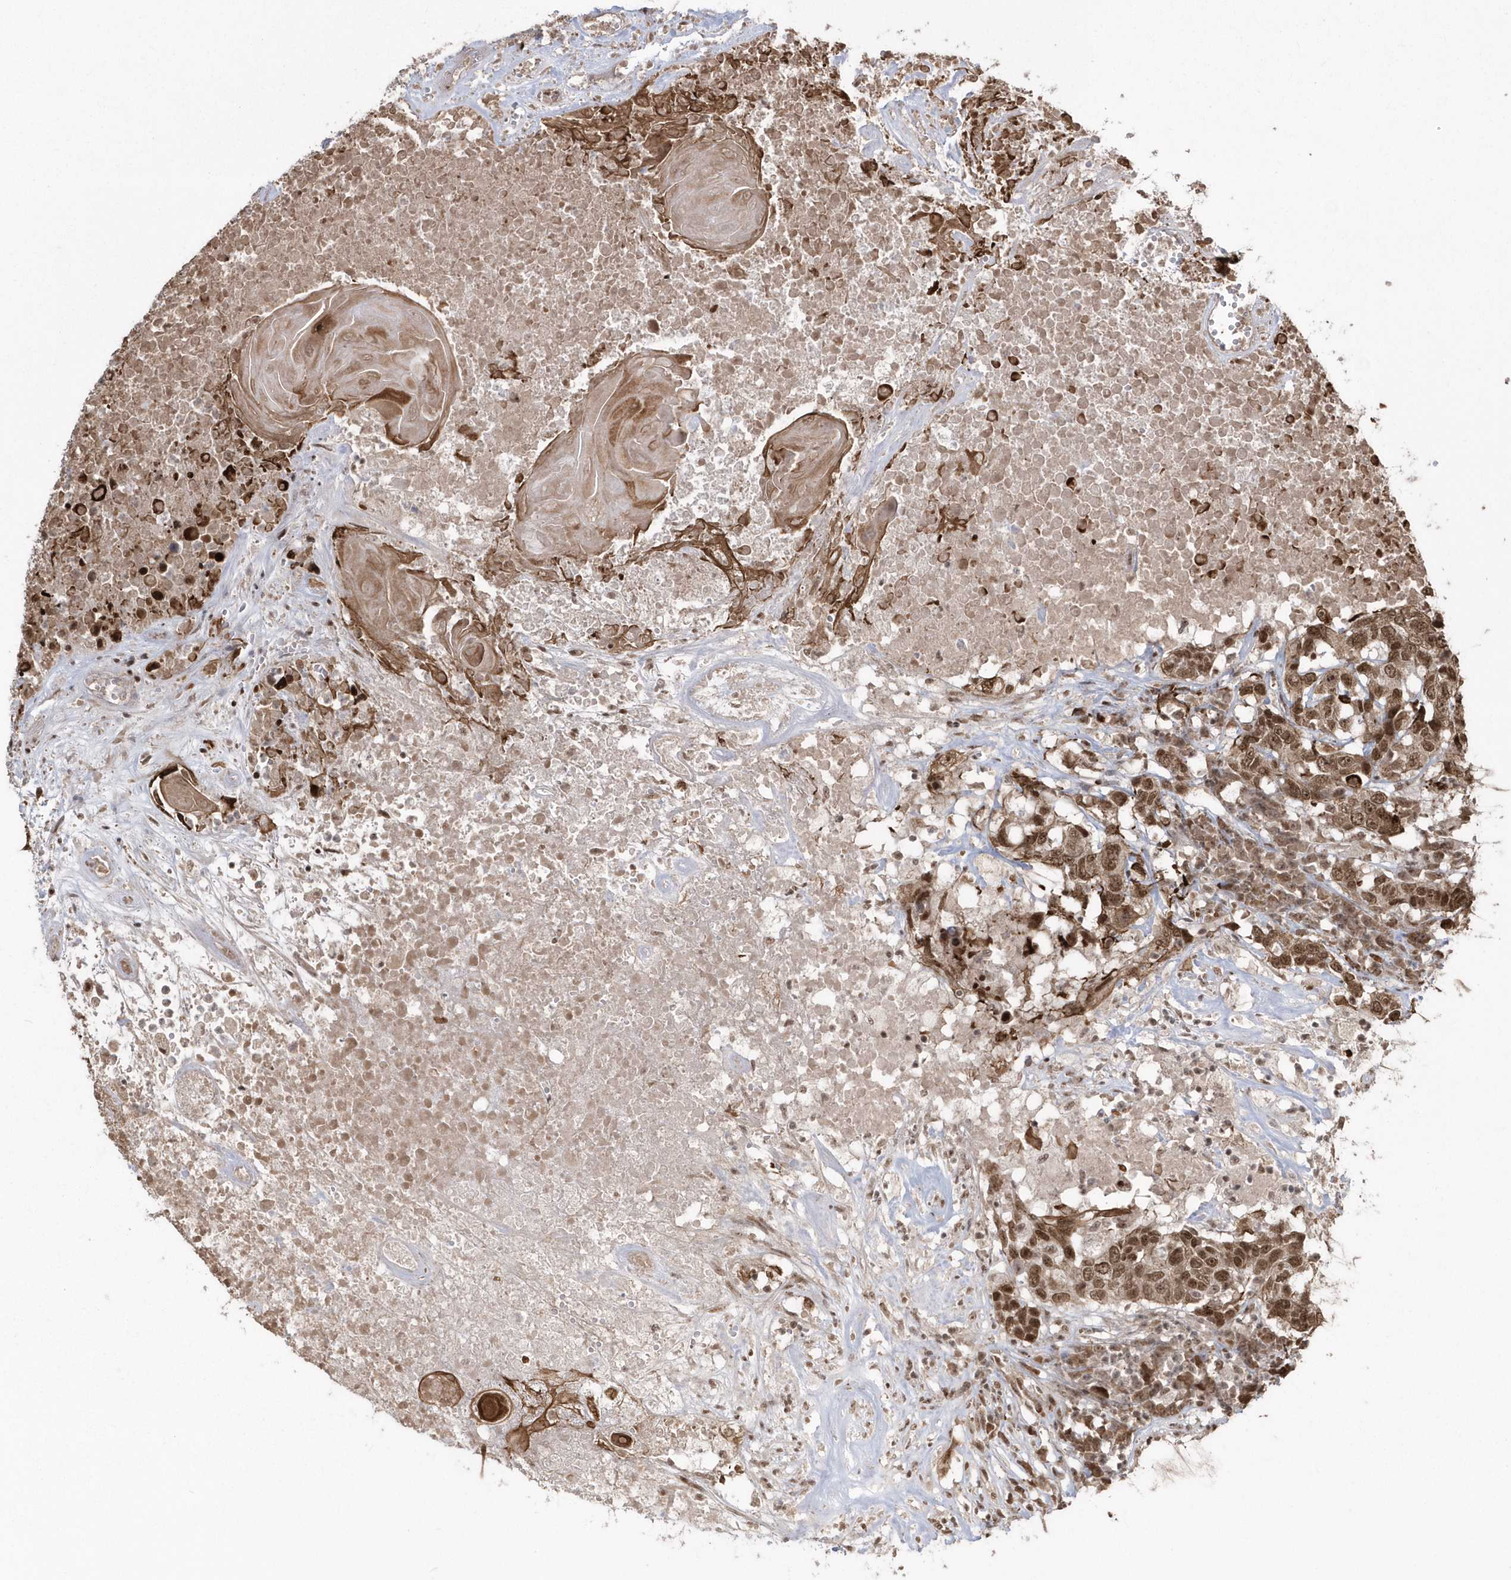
{"staining": {"intensity": "moderate", "quantity": ">75%", "location": "cytoplasmic/membranous,nuclear"}, "tissue": "head and neck cancer", "cell_type": "Tumor cells", "image_type": "cancer", "snomed": [{"axis": "morphology", "description": "Squamous cell carcinoma, NOS"}, {"axis": "topography", "description": "Head-Neck"}], "caption": "DAB immunohistochemical staining of squamous cell carcinoma (head and neck) reveals moderate cytoplasmic/membranous and nuclear protein staining in approximately >75% of tumor cells.", "gene": "EPB41L4A", "patient": {"sex": "male", "age": 66}}